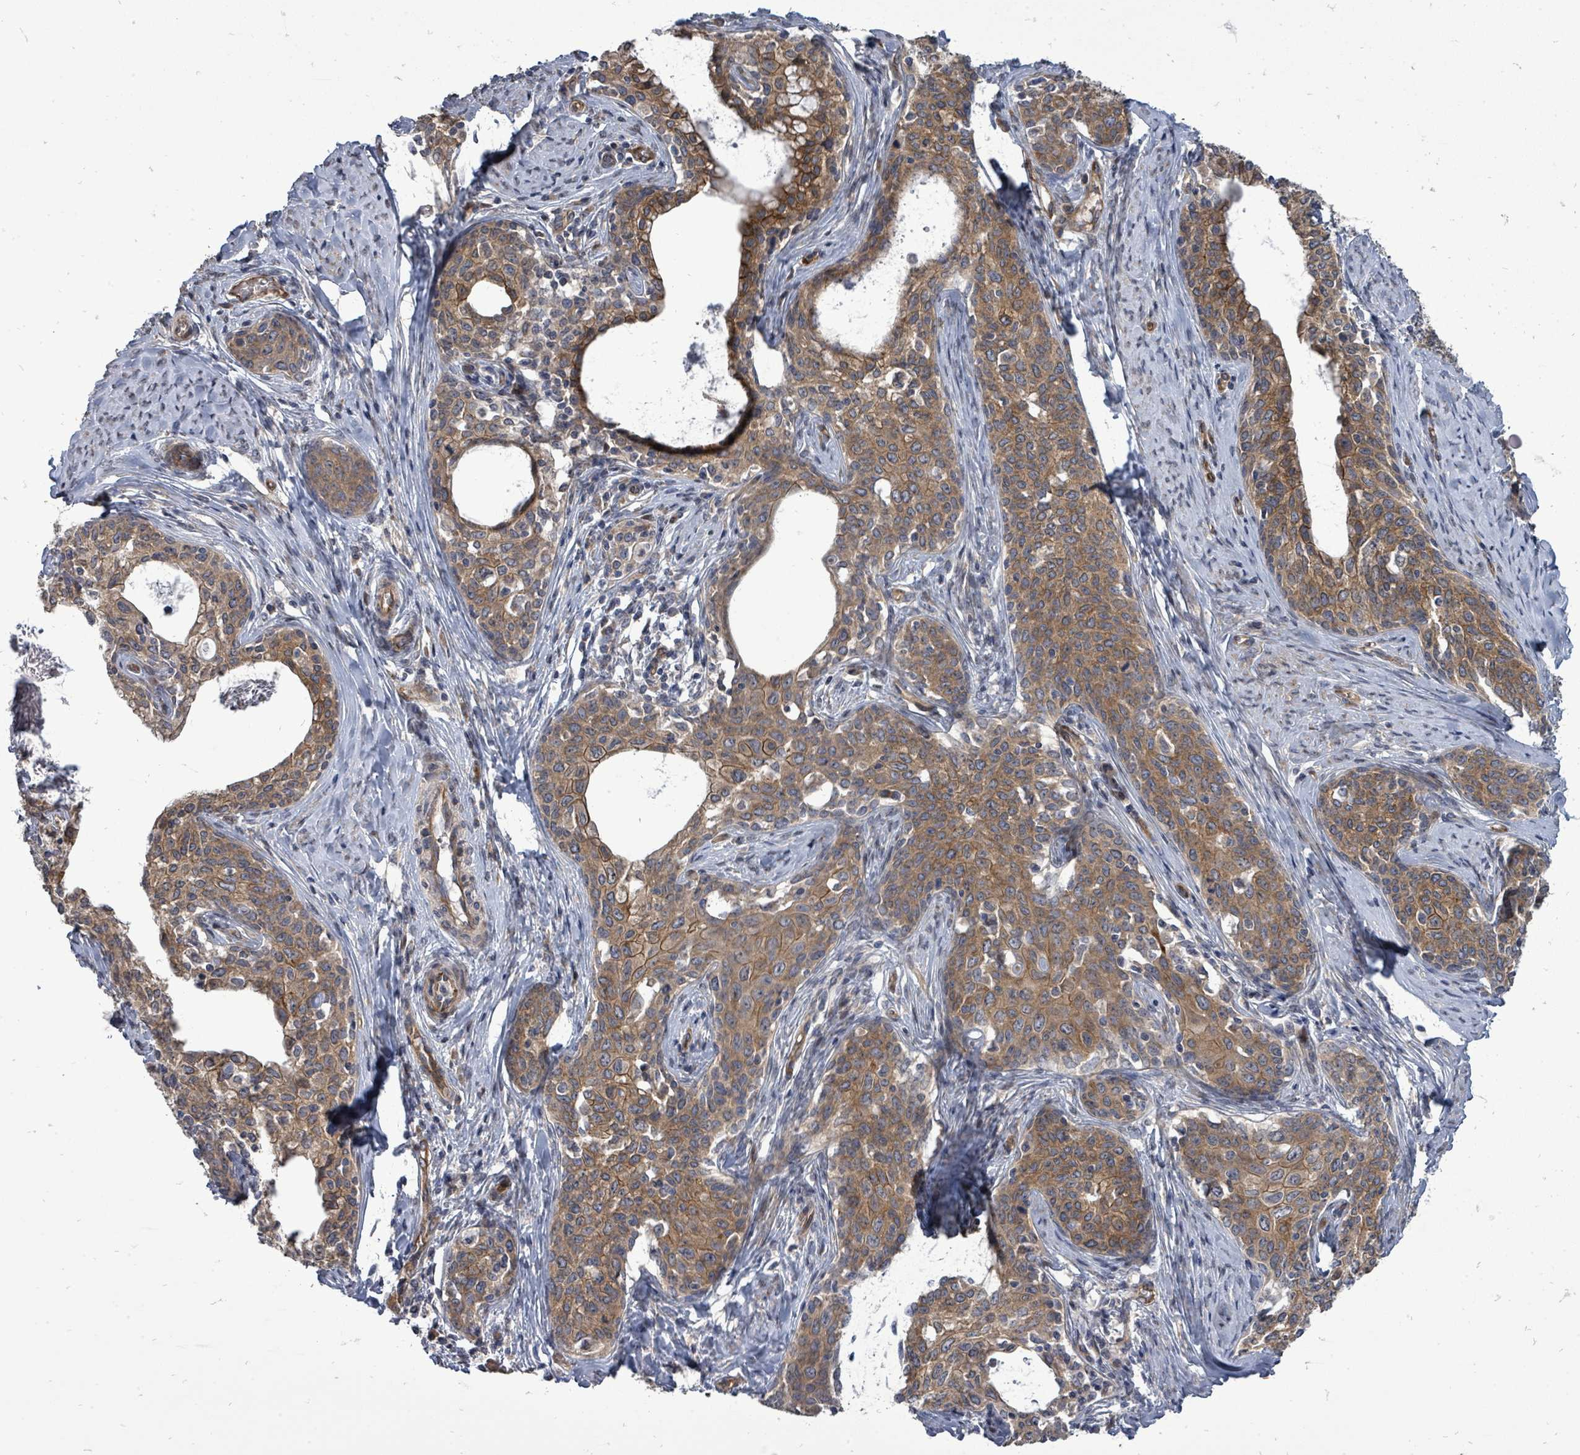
{"staining": {"intensity": "moderate", "quantity": ">75%", "location": "cytoplasmic/membranous"}, "tissue": "cervical cancer", "cell_type": "Tumor cells", "image_type": "cancer", "snomed": [{"axis": "morphology", "description": "Squamous cell carcinoma, NOS"}, {"axis": "morphology", "description": "Adenocarcinoma, NOS"}, {"axis": "topography", "description": "Cervix"}], "caption": "An image of human cervical squamous cell carcinoma stained for a protein reveals moderate cytoplasmic/membranous brown staining in tumor cells. (Brightfield microscopy of DAB IHC at high magnification).", "gene": "RALGAPB", "patient": {"sex": "female", "age": 52}}